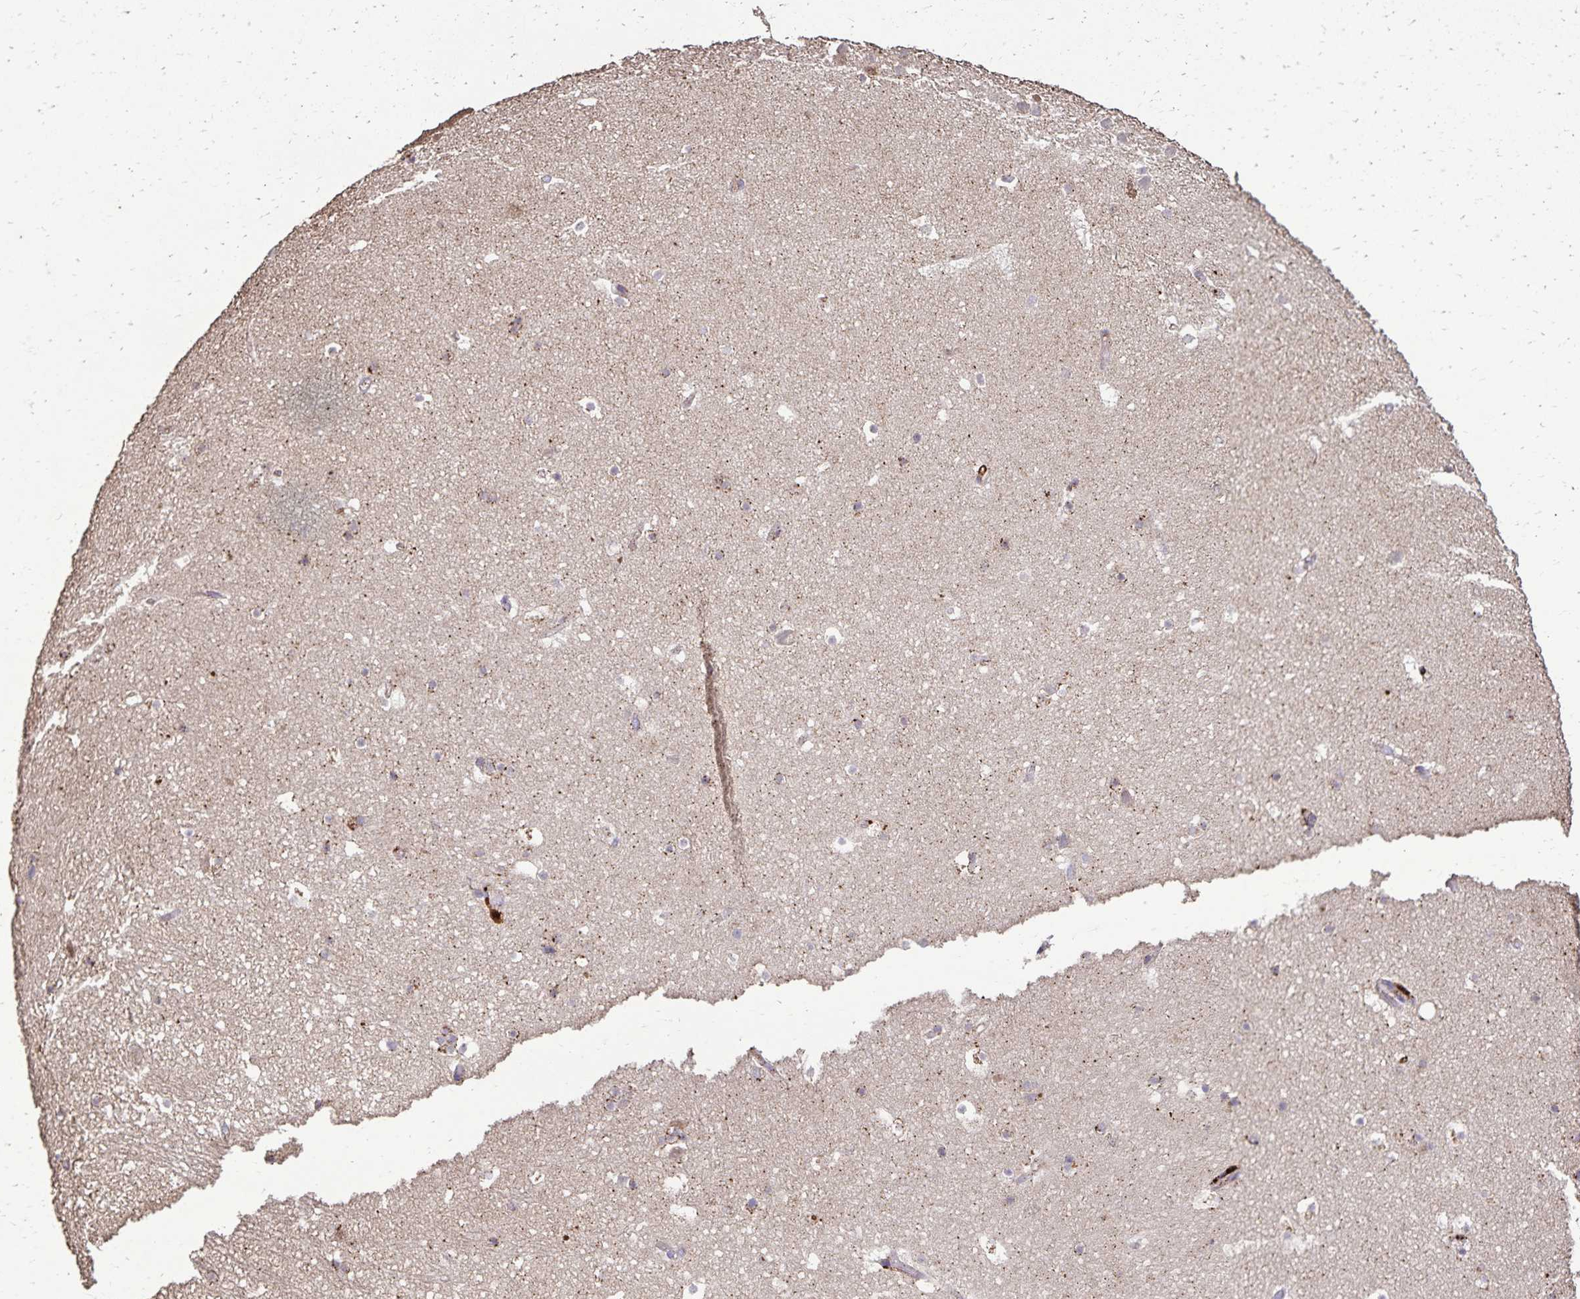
{"staining": {"intensity": "weak", "quantity": "<25%", "location": "cytoplasmic/membranous"}, "tissue": "hippocampus", "cell_type": "Glial cells", "image_type": "normal", "snomed": [{"axis": "morphology", "description": "Normal tissue, NOS"}, {"axis": "topography", "description": "Hippocampus"}], "caption": "High power microscopy image of an immunohistochemistry histopathology image of normal hippocampus, revealing no significant positivity in glial cells. The staining is performed using DAB (3,3'-diaminobenzidine) brown chromogen with nuclei counter-stained in using hematoxylin.", "gene": "CHMP1B", "patient": {"sex": "male", "age": 26}}